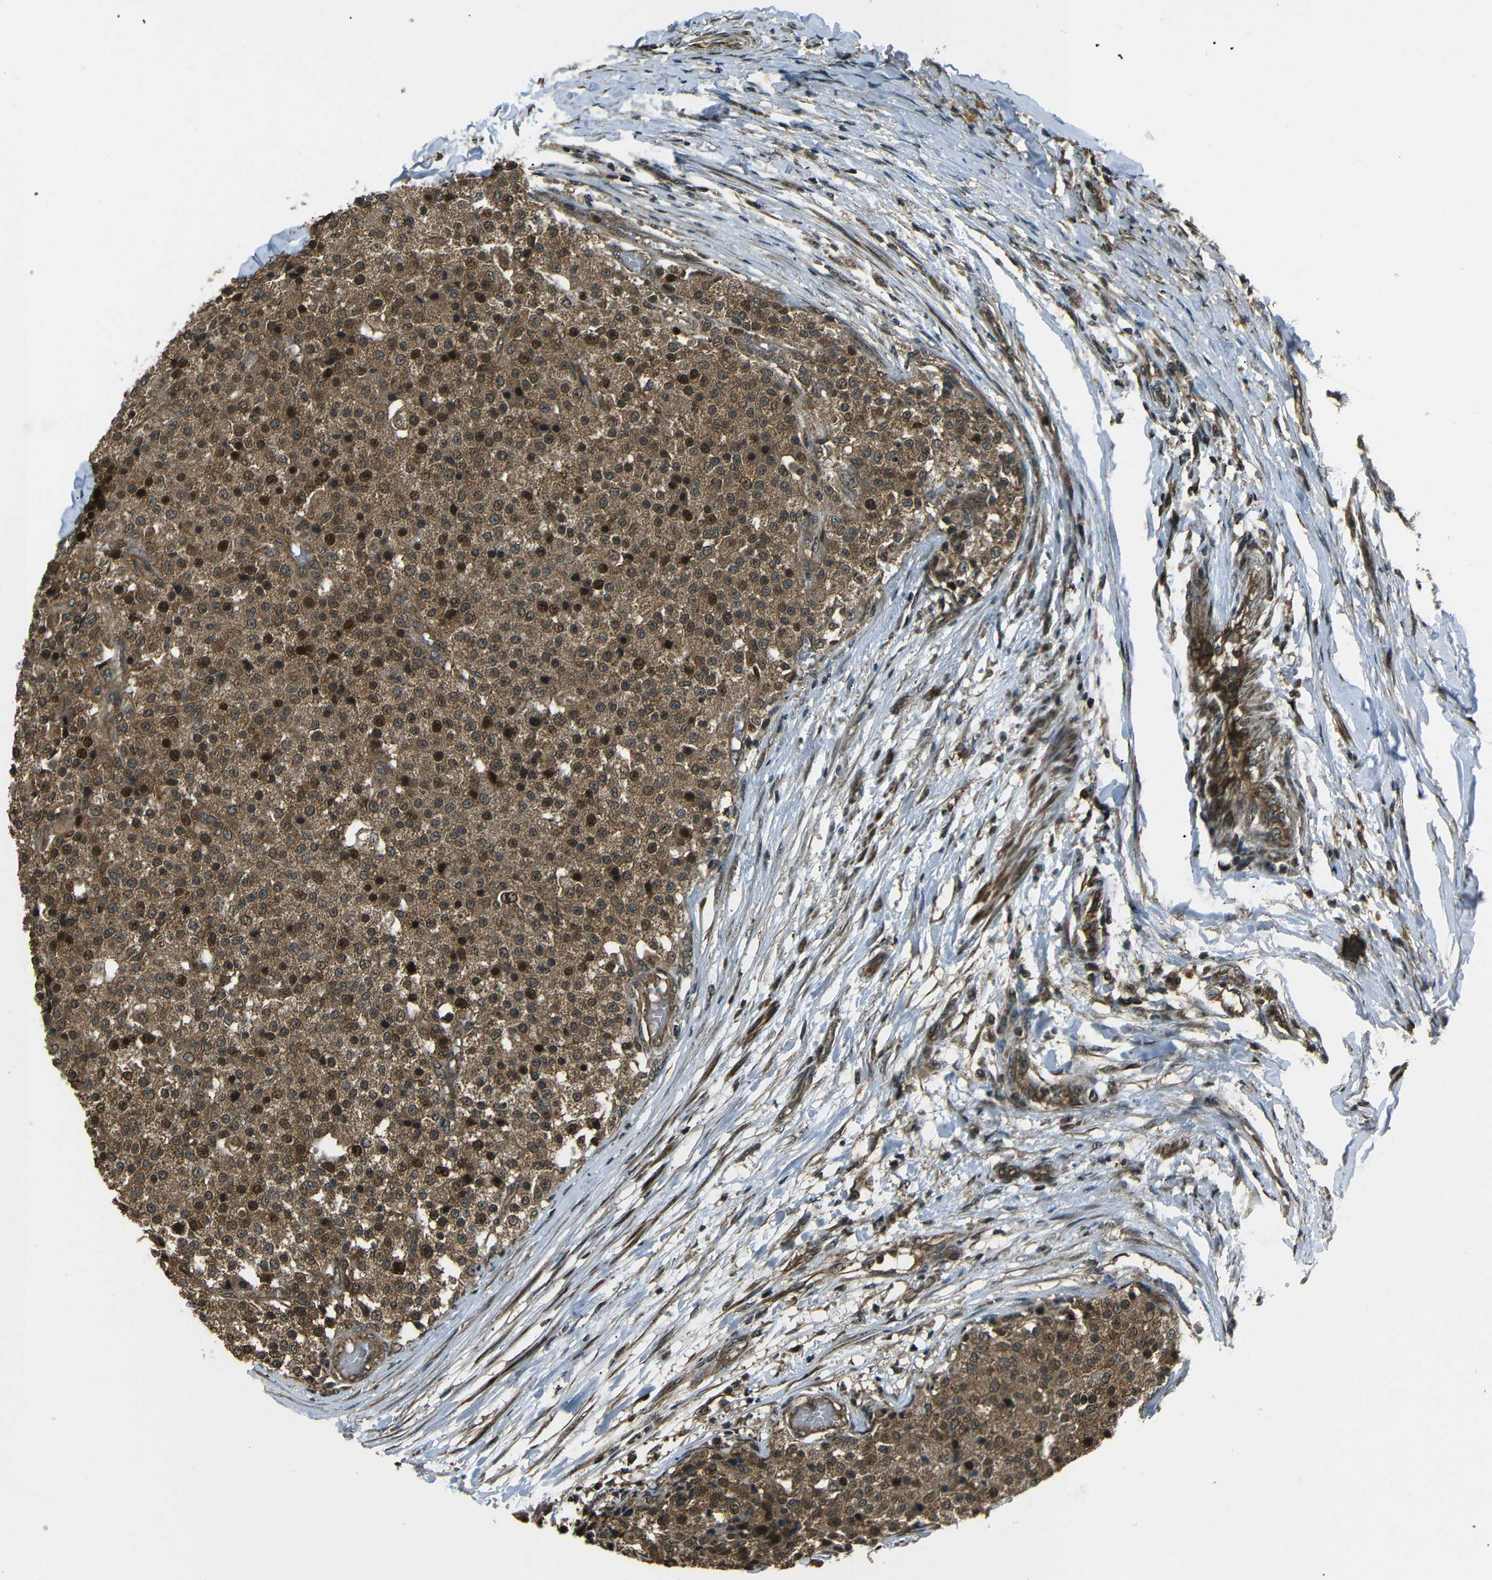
{"staining": {"intensity": "strong", "quantity": "25%-75%", "location": "cytoplasmic/membranous,nuclear"}, "tissue": "testis cancer", "cell_type": "Tumor cells", "image_type": "cancer", "snomed": [{"axis": "morphology", "description": "Seminoma, NOS"}, {"axis": "topography", "description": "Testis"}], "caption": "The histopathology image demonstrates immunohistochemical staining of testis cancer (seminoma). There is strong cytoplasmic/membranous and nuclear staining is present in about 25%-75% of tumor cells. (brown staining indicates protein expression, while blue staining denotes nuclei).", "gene": "PLK2", "patient": {"sex": "male", "age": 59}}